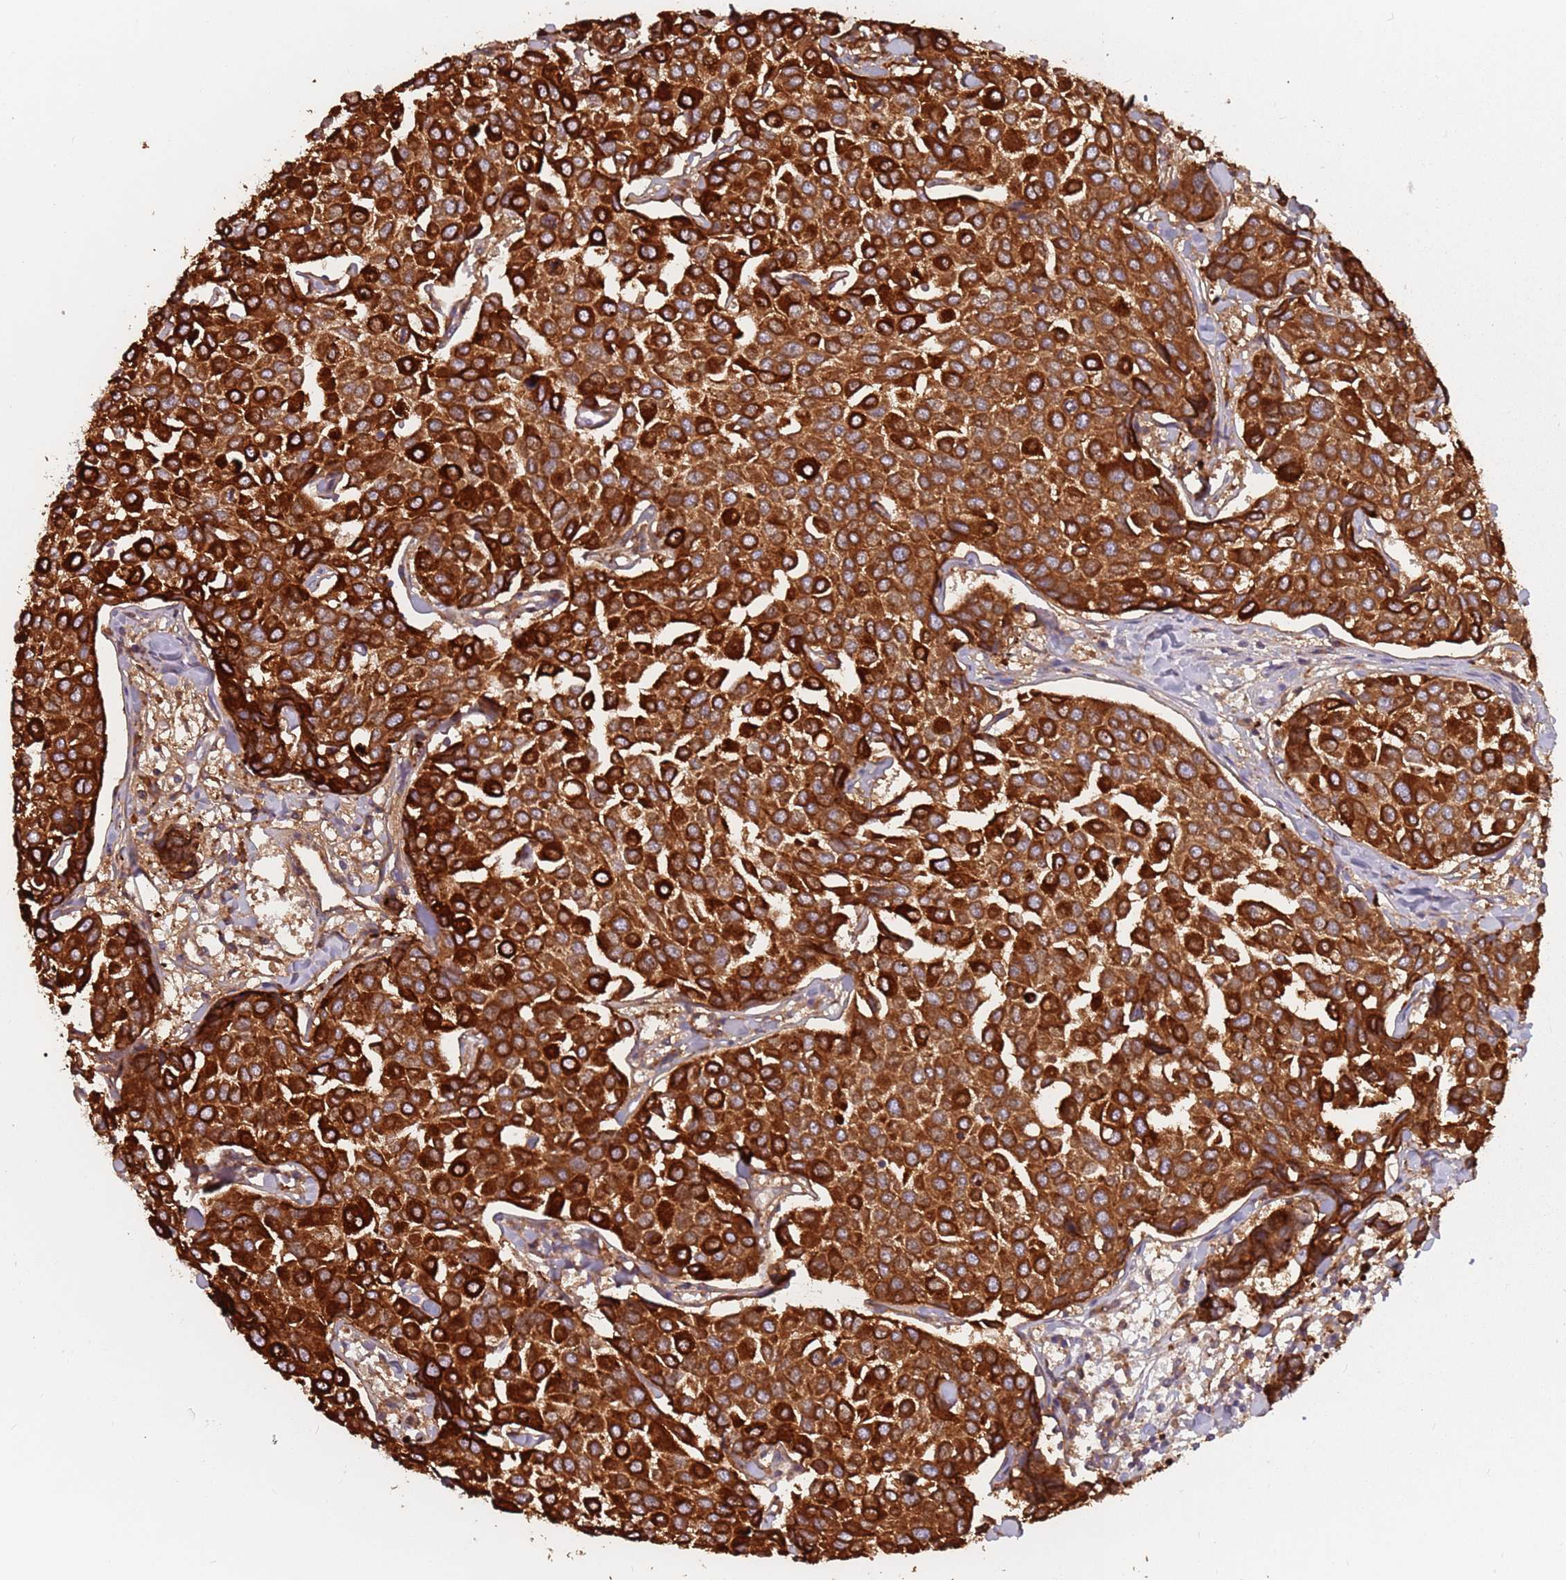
{"staining": {"intensity": "strong", "quantity": ">75%", "location": "cytoplasmic/membranous"}, "tissue": "breast cancer", "cell_type": "Tumor cells", "image_type": "cancer", "snomed": [{"axis": "morphology", "description": "Duct carcinoma"}, {"axis": "topography", "description": "Breast"}], "caption": "Breast infiltrating ductal carcinoma was stained to show a protein in brown. There is high levels of strong cytoplasmic/membranous expression in about >75% of tumor cells.", "gene": "RPS9", "patient": {"sex": "female", "age": 55}}